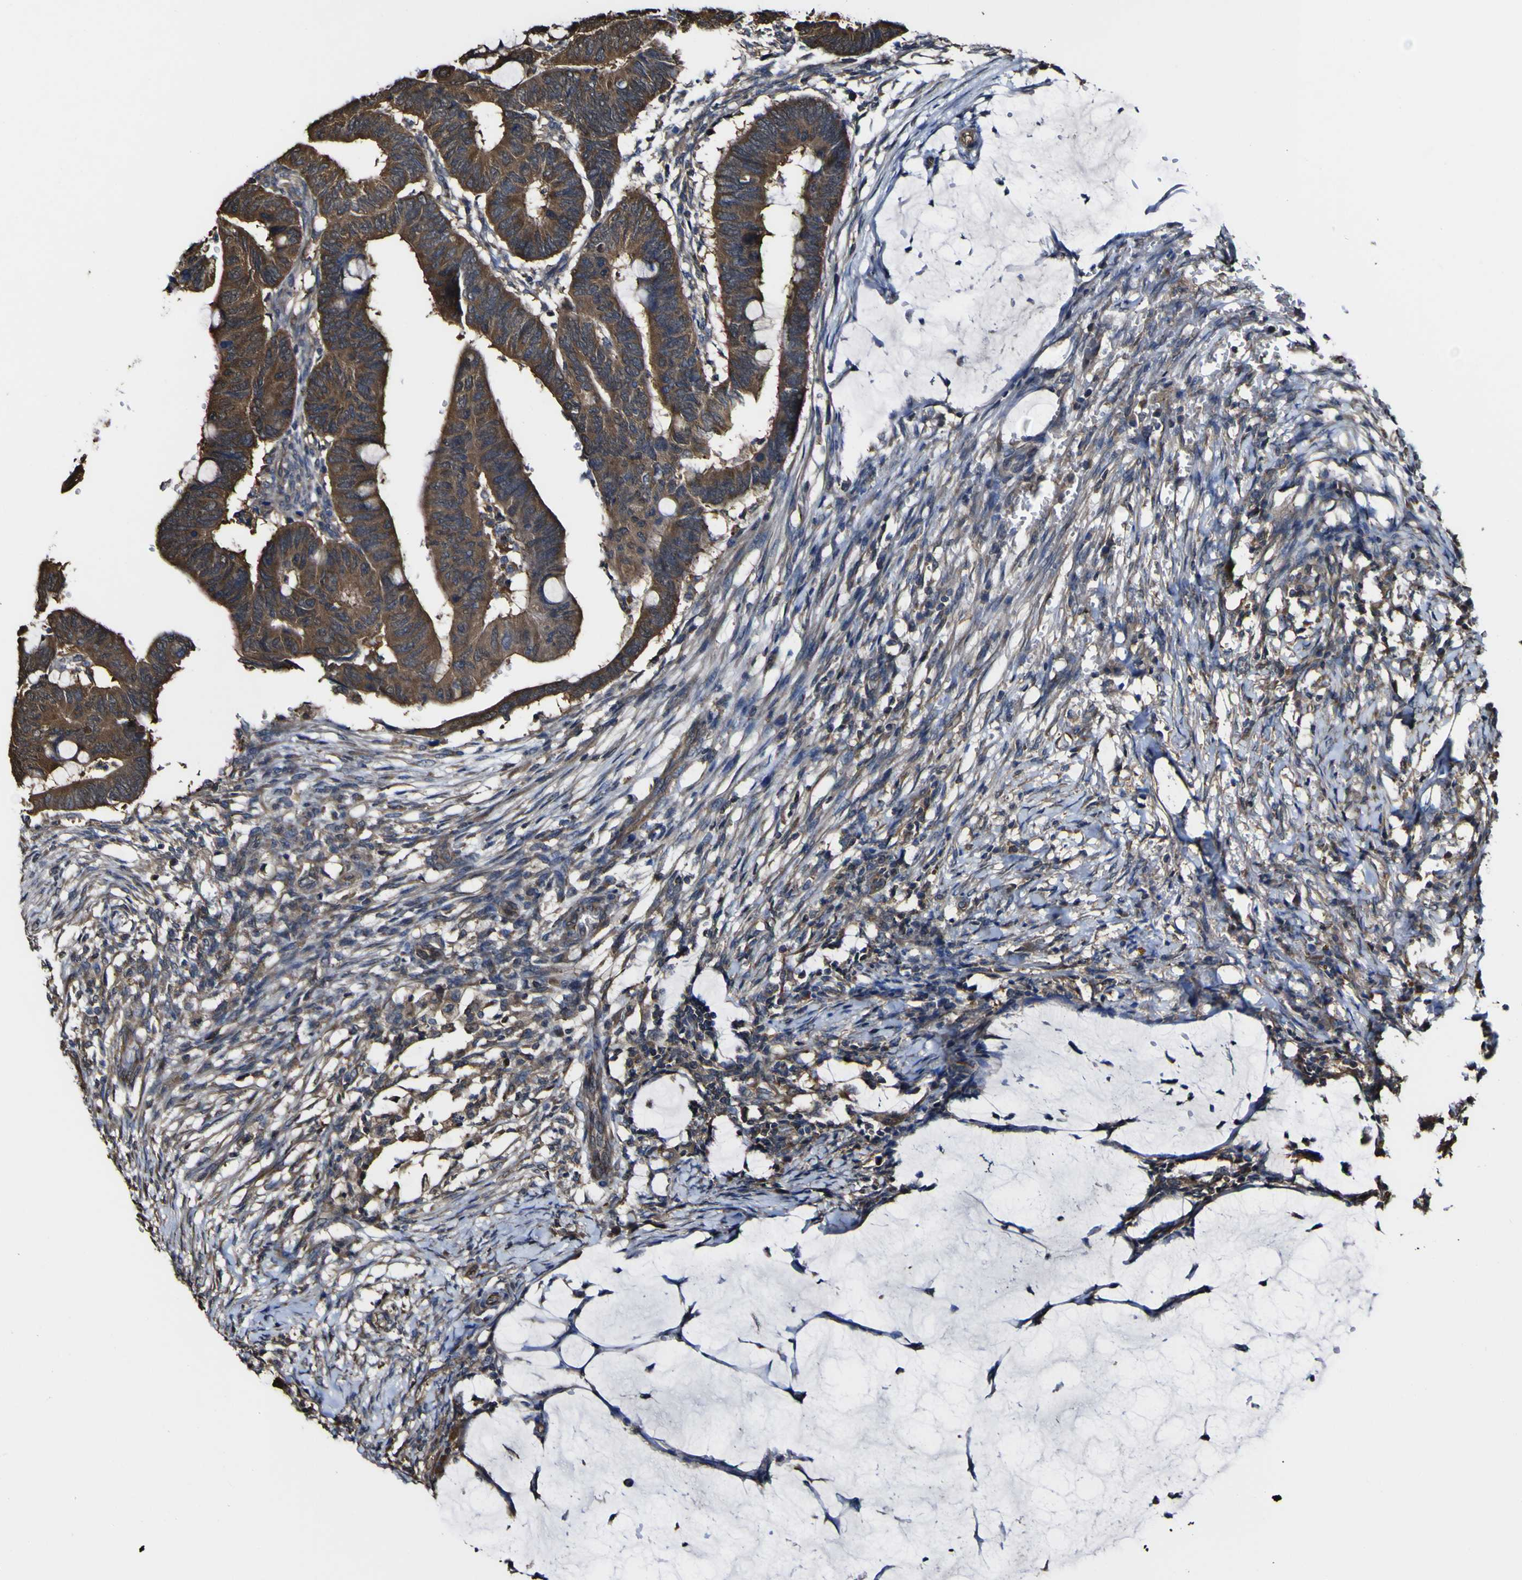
{"staining": {"intensity": "moderate", "quantity": ">75%", "location": "cytoplasmic/membranous"}, "tissue": "colorectal cancer", "cell_type": "Tumor cells", "image_type": "cancer", "snomed": [{"axis": "morphology", "description": "Normal tissue, NOS"}, {"axis": "morphology", "description": "Adenocarcinoma, NOS"}, {"axis": "topography", "description": "Rectum"}, {"axis": "topography", "description": "Peripheral nerve tissue"}], "caption": "Colorectal adenocarcinoma stained with immunohistochemistry shows moderate cytoplasmic/membranous positivity in about >75% of tumor cells.", "gene": "PTPRR", "patient": {"sex": "male", "age": 92}}